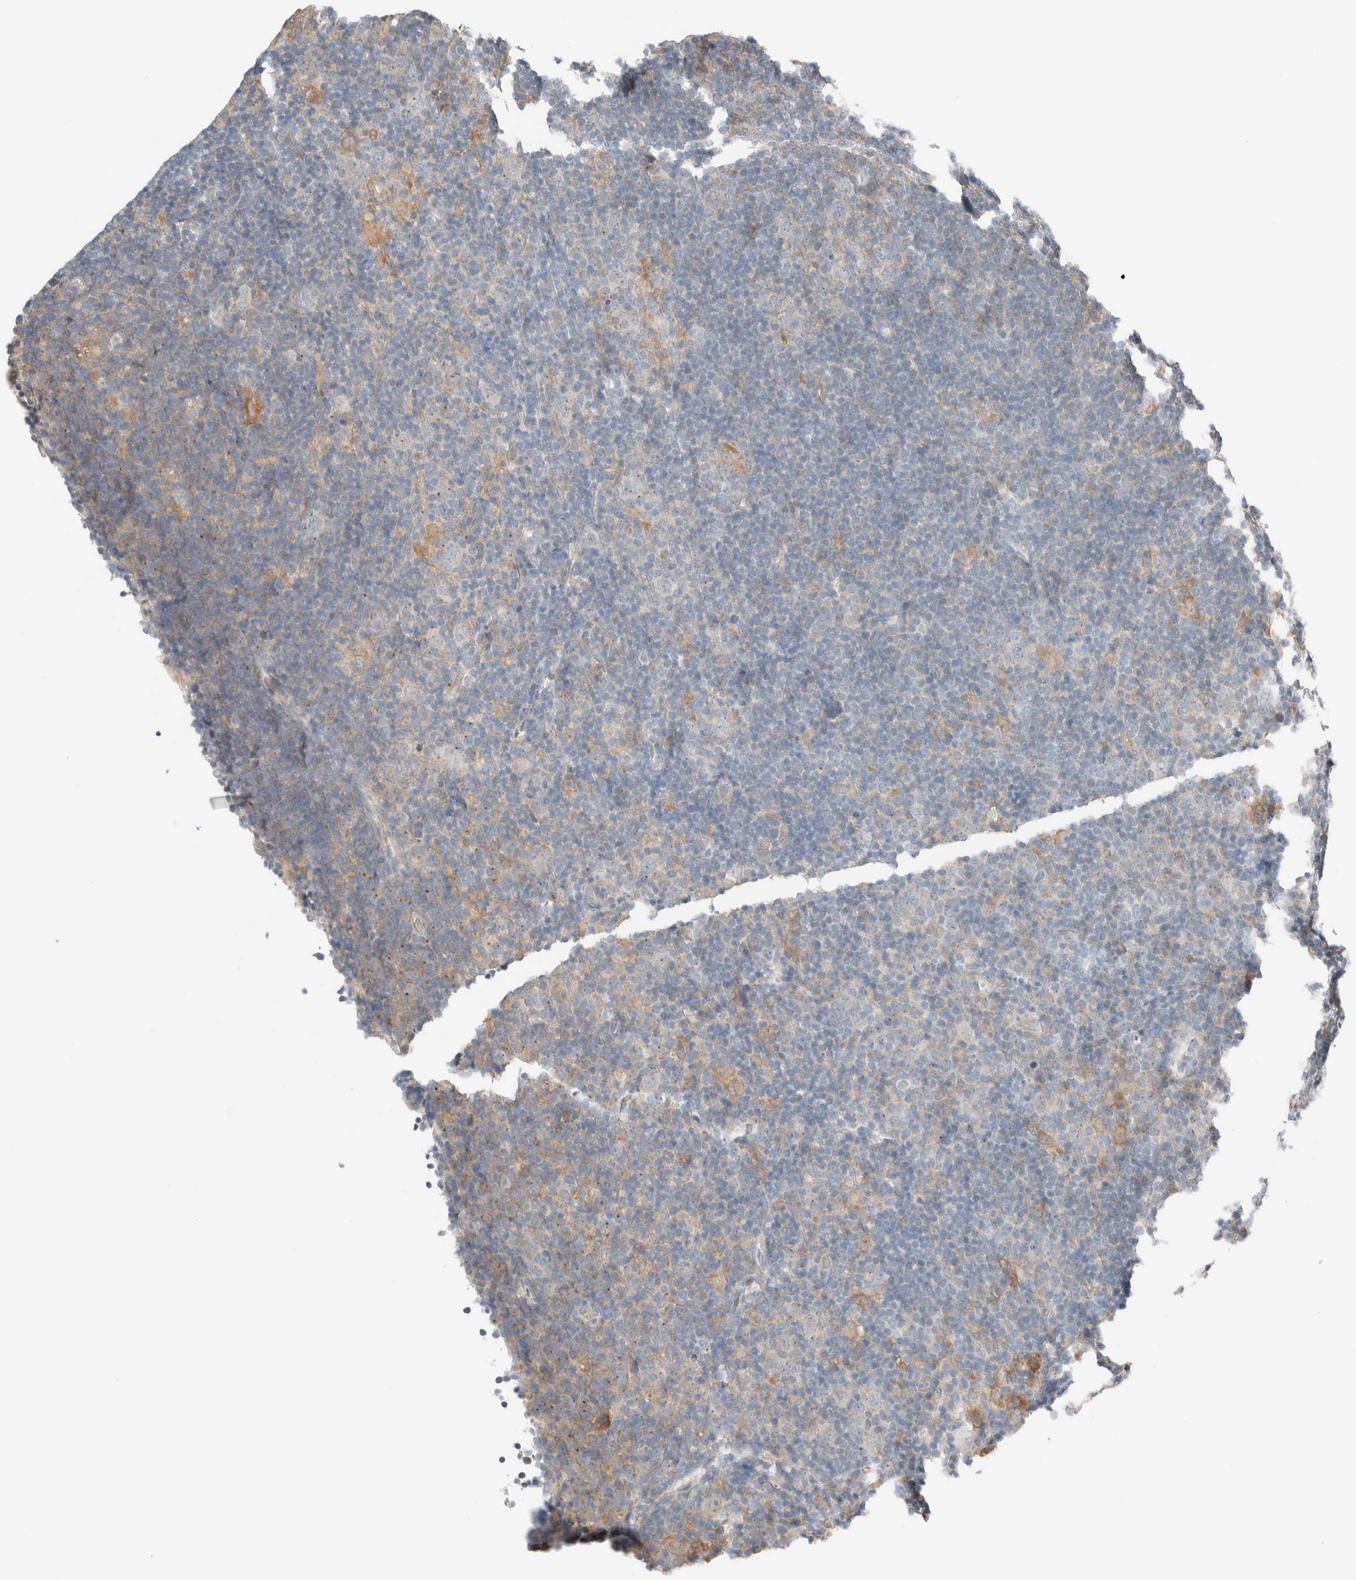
{"staining": {"intensity": "negative", "quantity": "none", "location": "none"}, "tissue": "lymphoma", "cell_type": "Tumor cells", "image_type": "cancer", "snomed": [{"axis": "morphology", "description": "Hodgkin's disease, NOS"}, {"axis": "topography", "description": "Lymph node"}], "caption": "Immunohistochemistry of Hodgkin's disease exhibits no staining in tumor cells.", "gene": "PCM1", "patient": {"sex": "female", "age": 57}}